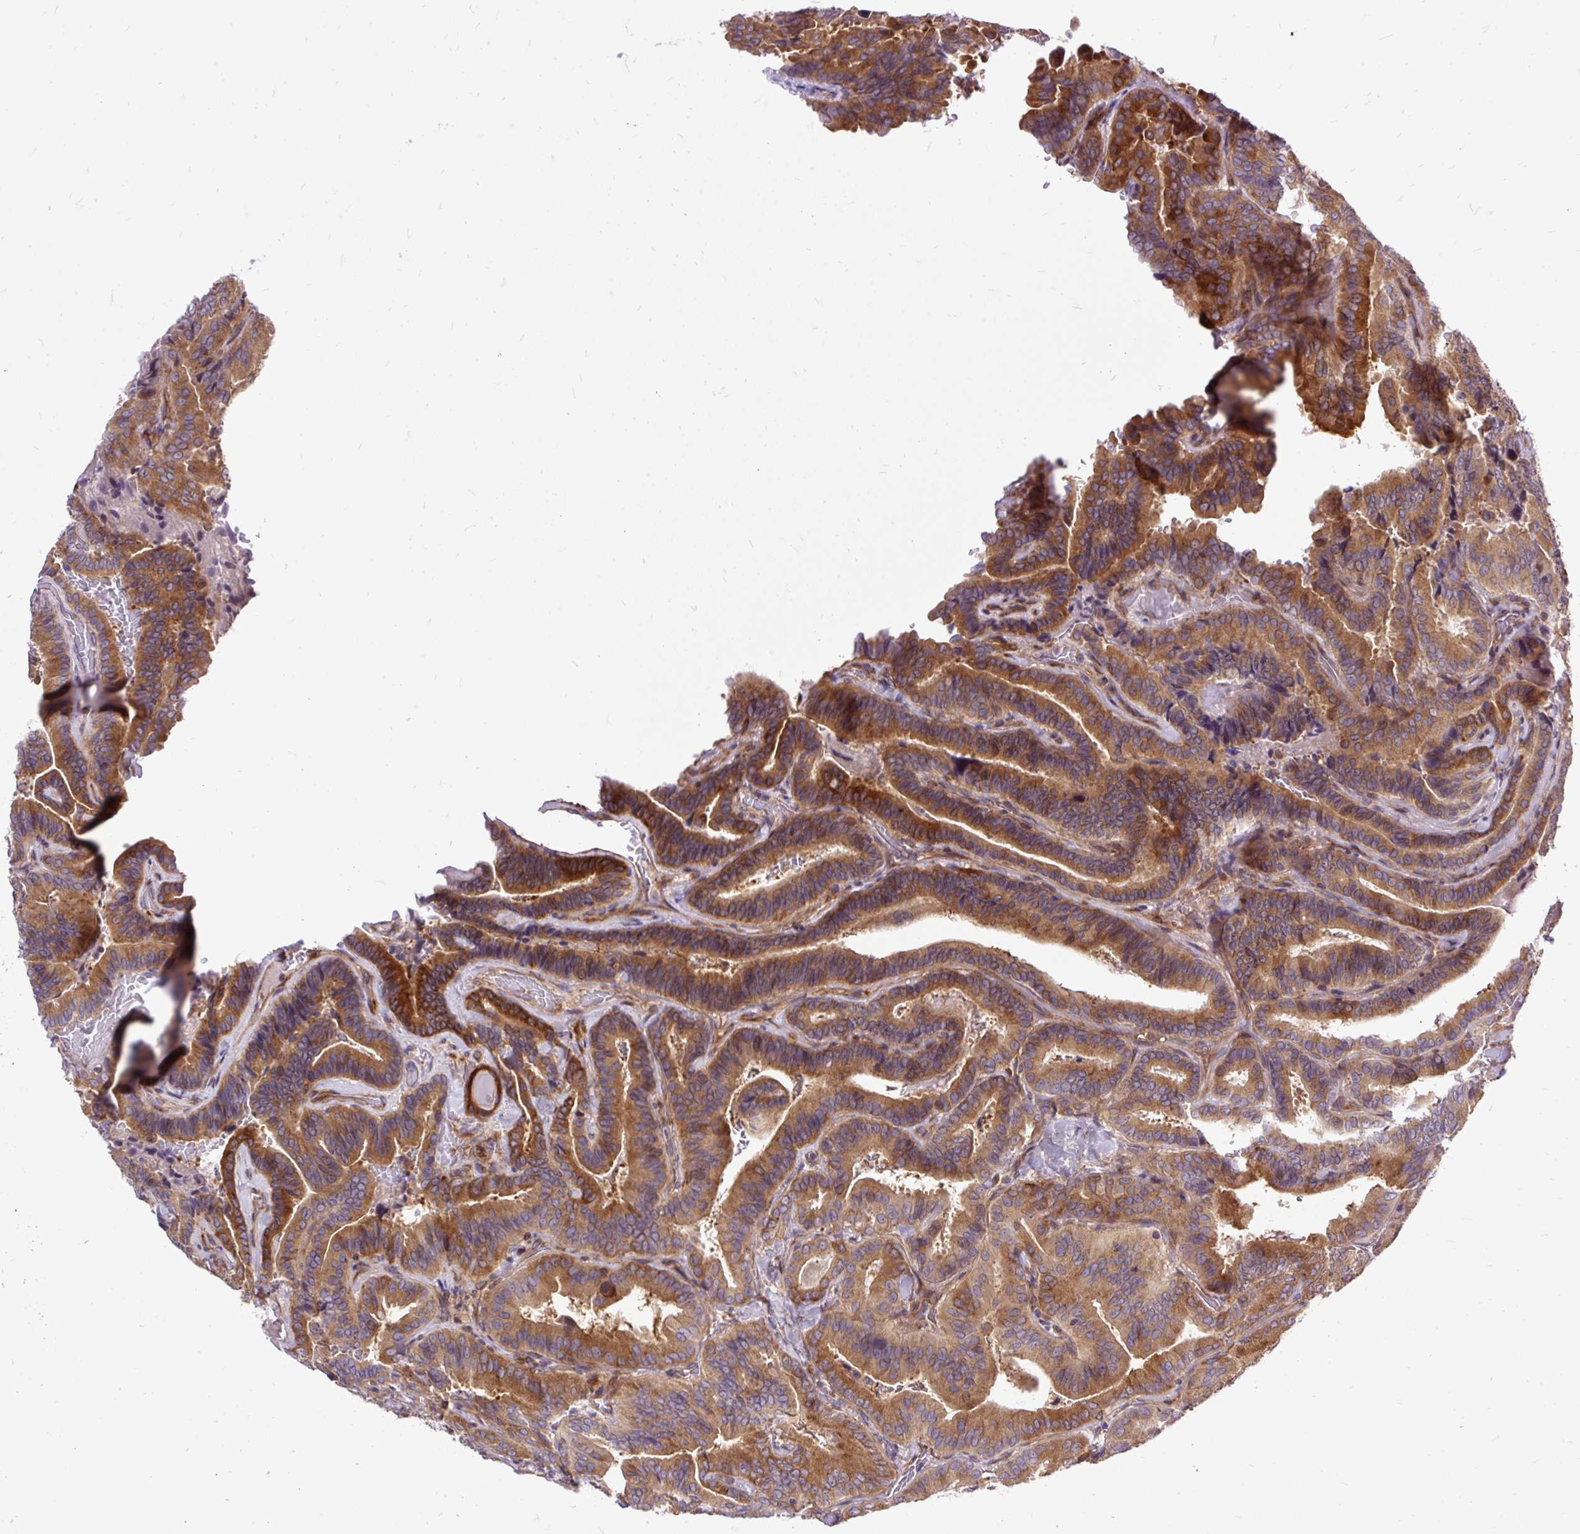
{"staining": {"intensity": "strong", "quantity": ">75%", "location": "cytoplasmic/membranous"}, "tissue": "thyroid cancer", "cell_type": "Tumor cells", "image_type": "cancer", "snomed": [{"axis": "morphology", "description": "Papillary adenocarcinoma, NOS"}, {"axis": "topography", "description": "Thyroid gland"}], "caption": "Immunohistochemistry histopathology image of neoplastic tissue: human papillary adenocarcinoma (thyroid) stained using immunohistochemistry shows high levels of strong protein expression localized specifically in the cytoplasmic/membranous of tumor cells, appearing as a cytoplasmic/membranous brown color.", "gene": "TRIM17", "patient": {"sex": "male", "age": 61}}